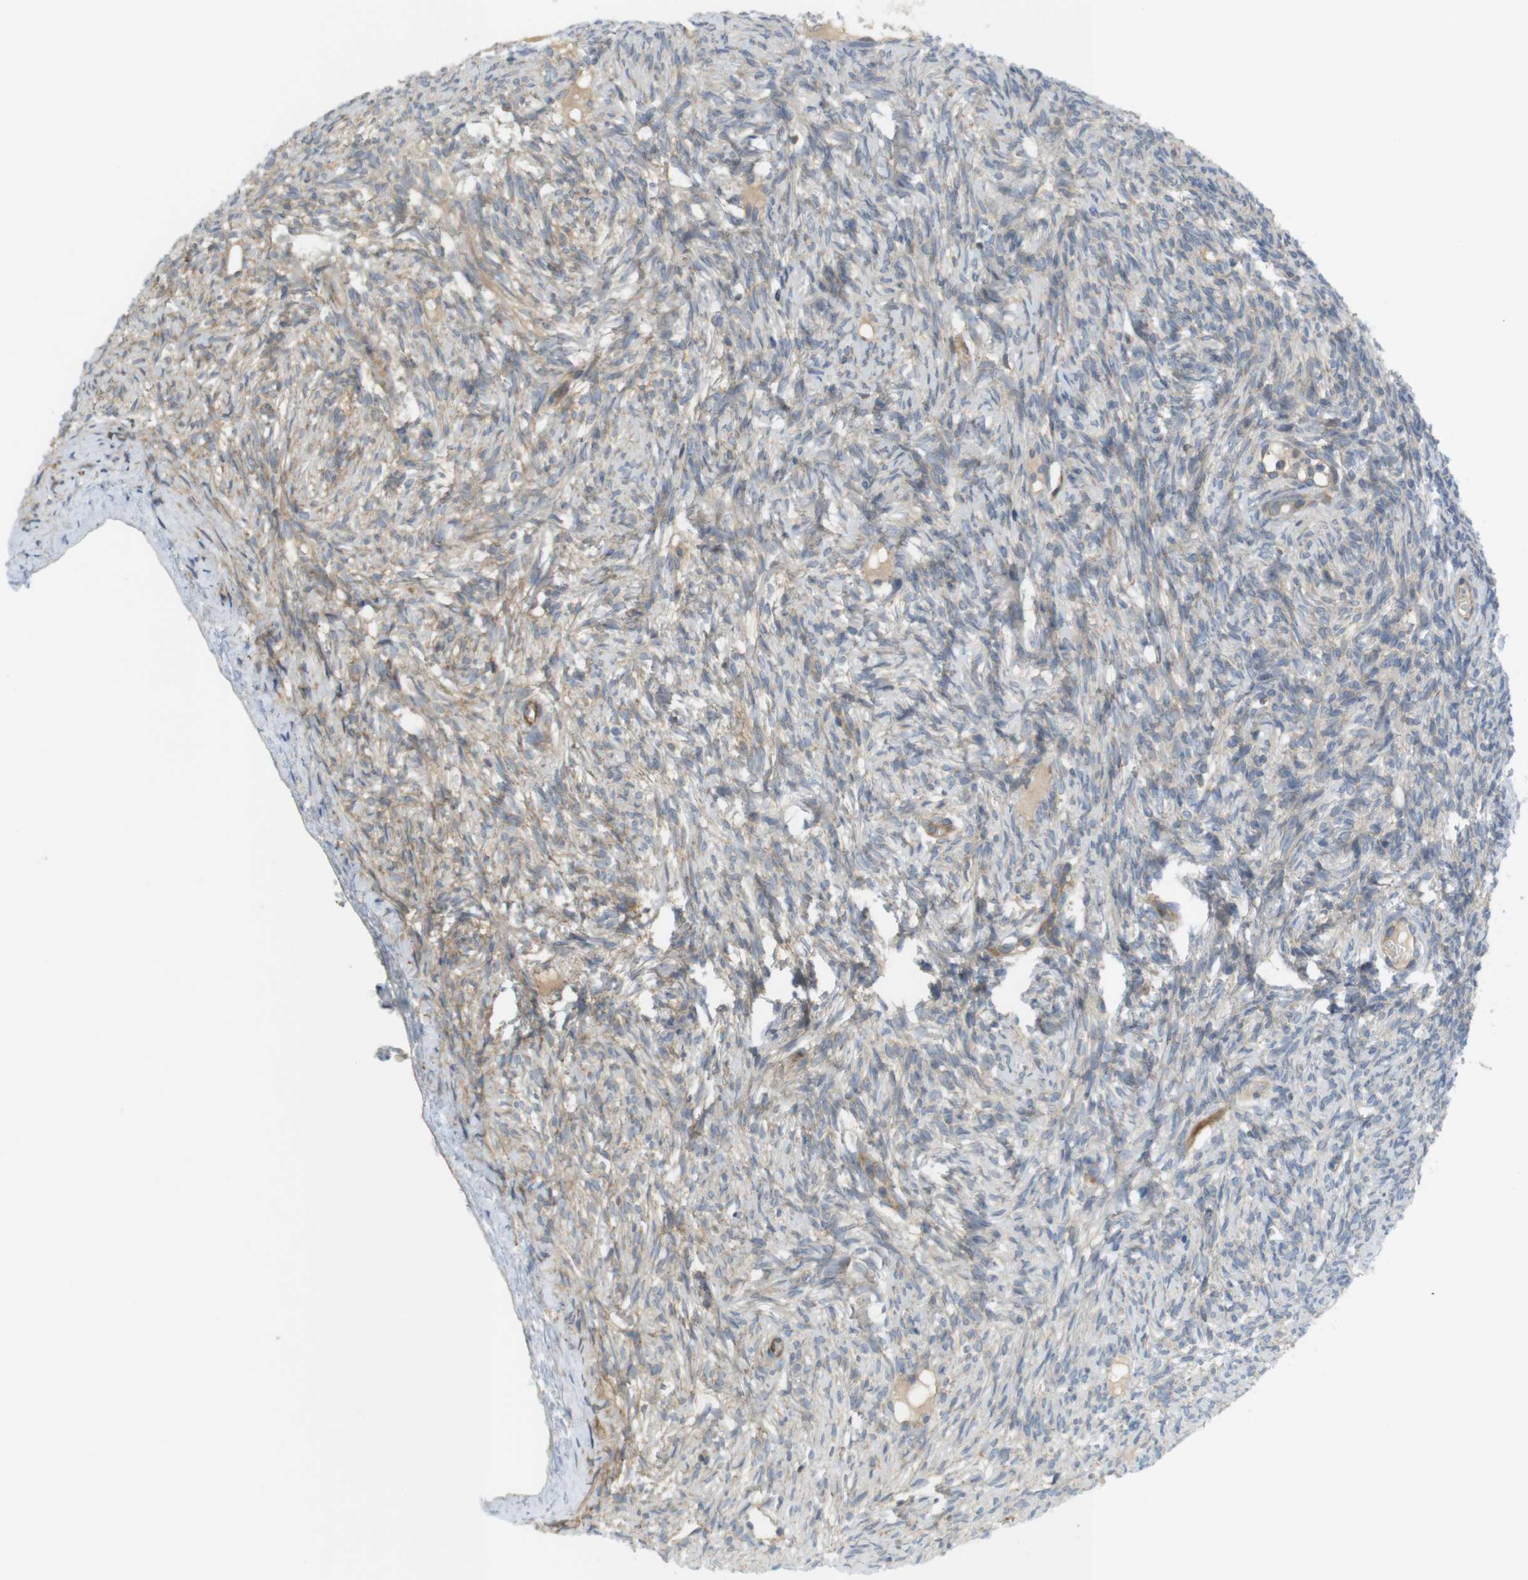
{"staining": {"intensity": "moderate", "quantity": ">75%", "location": "cytoplasmic/membranous"}, "tissue": "ovary", "cell_type": "Follicle cells", "image_type": "normal", "snomed": [{"axis": "morphology", "description": "Normal tissue, NOS"}, {"axis": "topography", "description": "Ovary"}], "caption": "Protein expression by IHC reveals moderate cytoplasmic/membranous staining in about >75% of follicle cells in benign ovary.", "gene": "GJC3", "patient": {"sex": "female", "age": 33}}